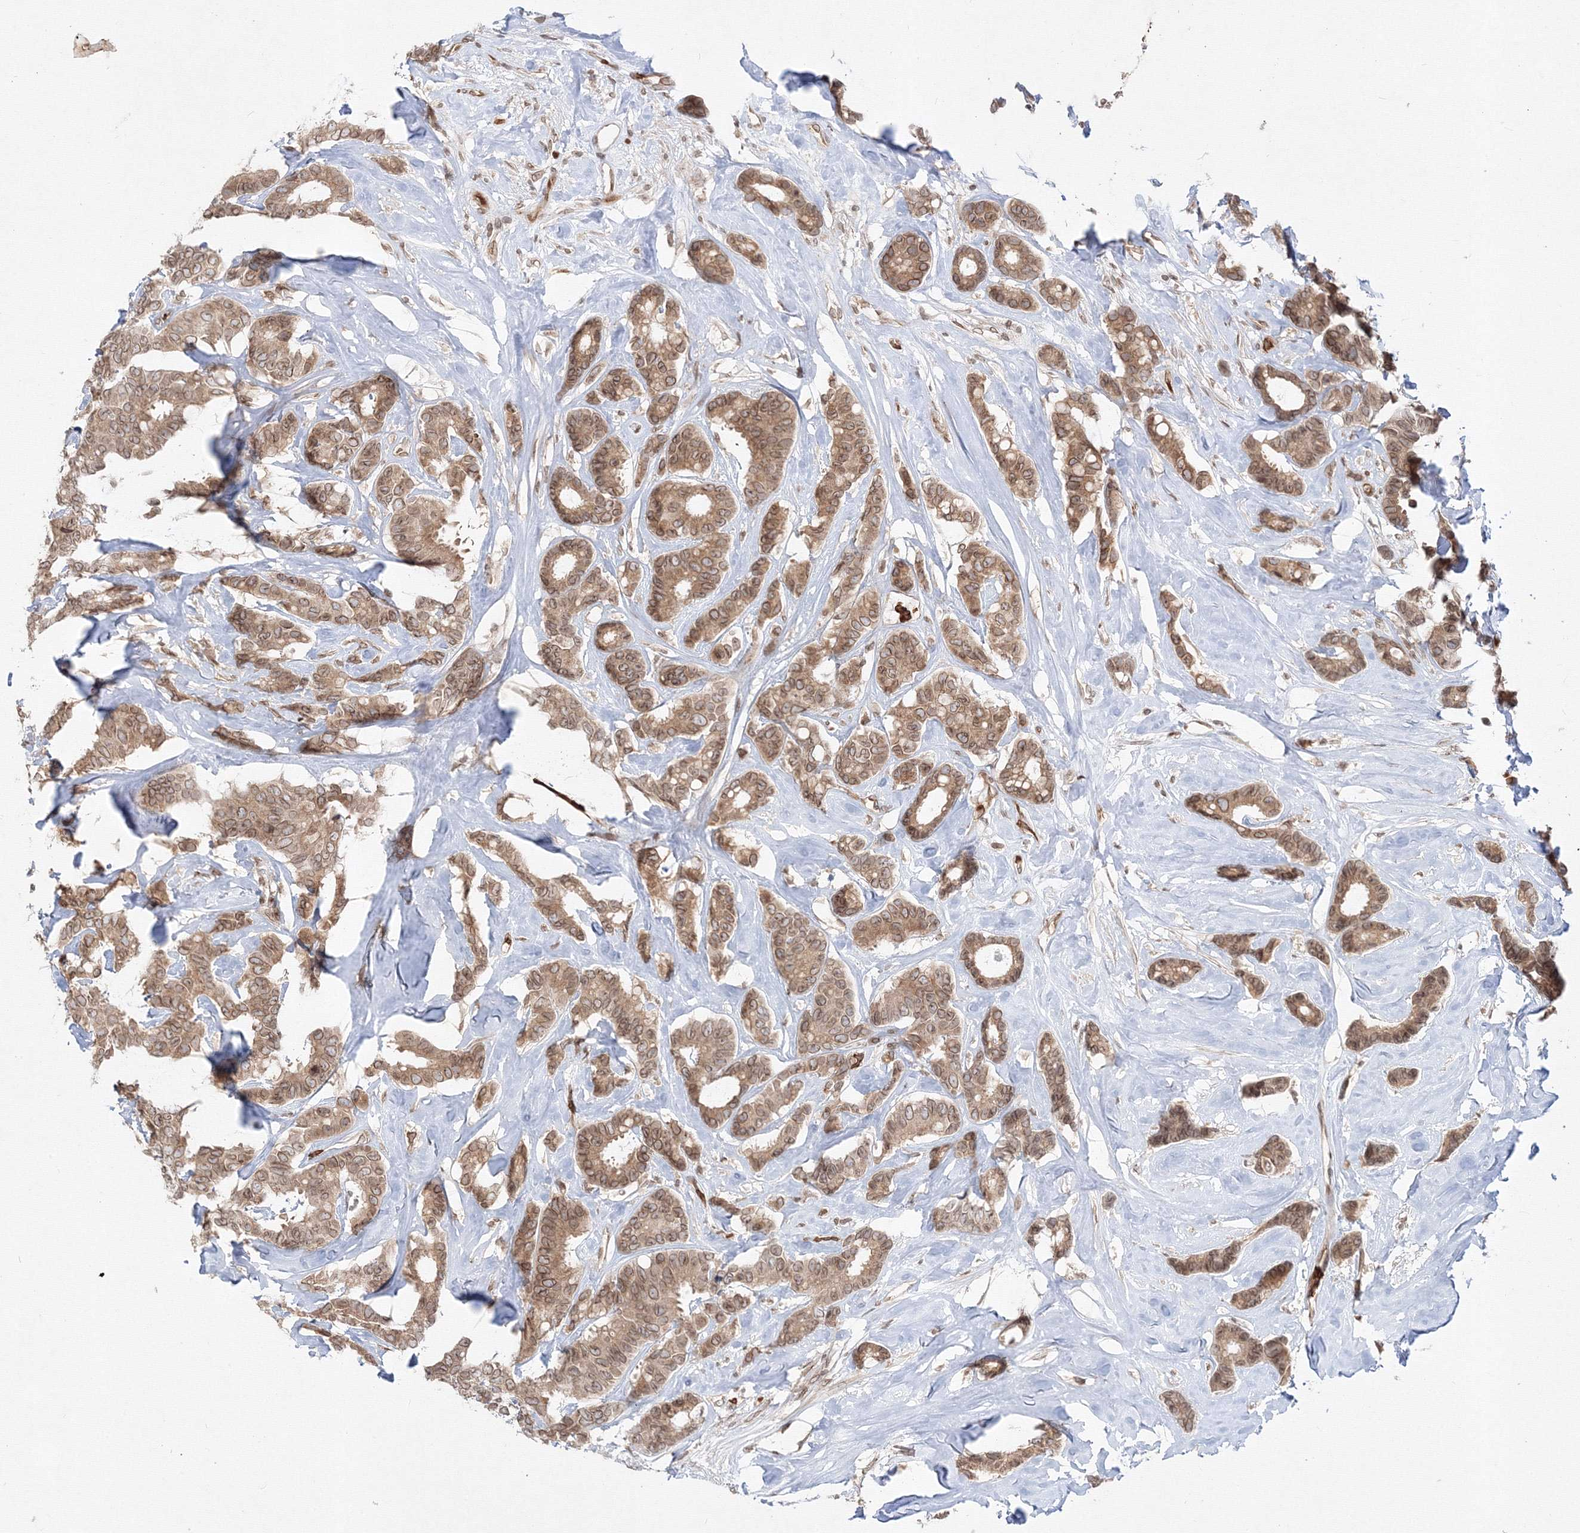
{"staining": {"intensity": "moderate", "quantity": ">75%", "location": "cytoplasmic/membranous,nuclear"}, "tissue": "breast cancer", "cell_type": "Tumor cells", "image_type": "cancer", "snomed": [{"axis": "morphology", "description": "Duct carcinoma"}, {"axis": "topography", "description": "Breast"}], "caption": "This is a photomicrograph of IHC staining of intraductal carcinoma (breast), which shows moderate positivity in the cytoplasmic/membranous and nuclear of tumor cells.", "gene": "DNAJB2", "patient": {"sex": "female", "age": 87}}